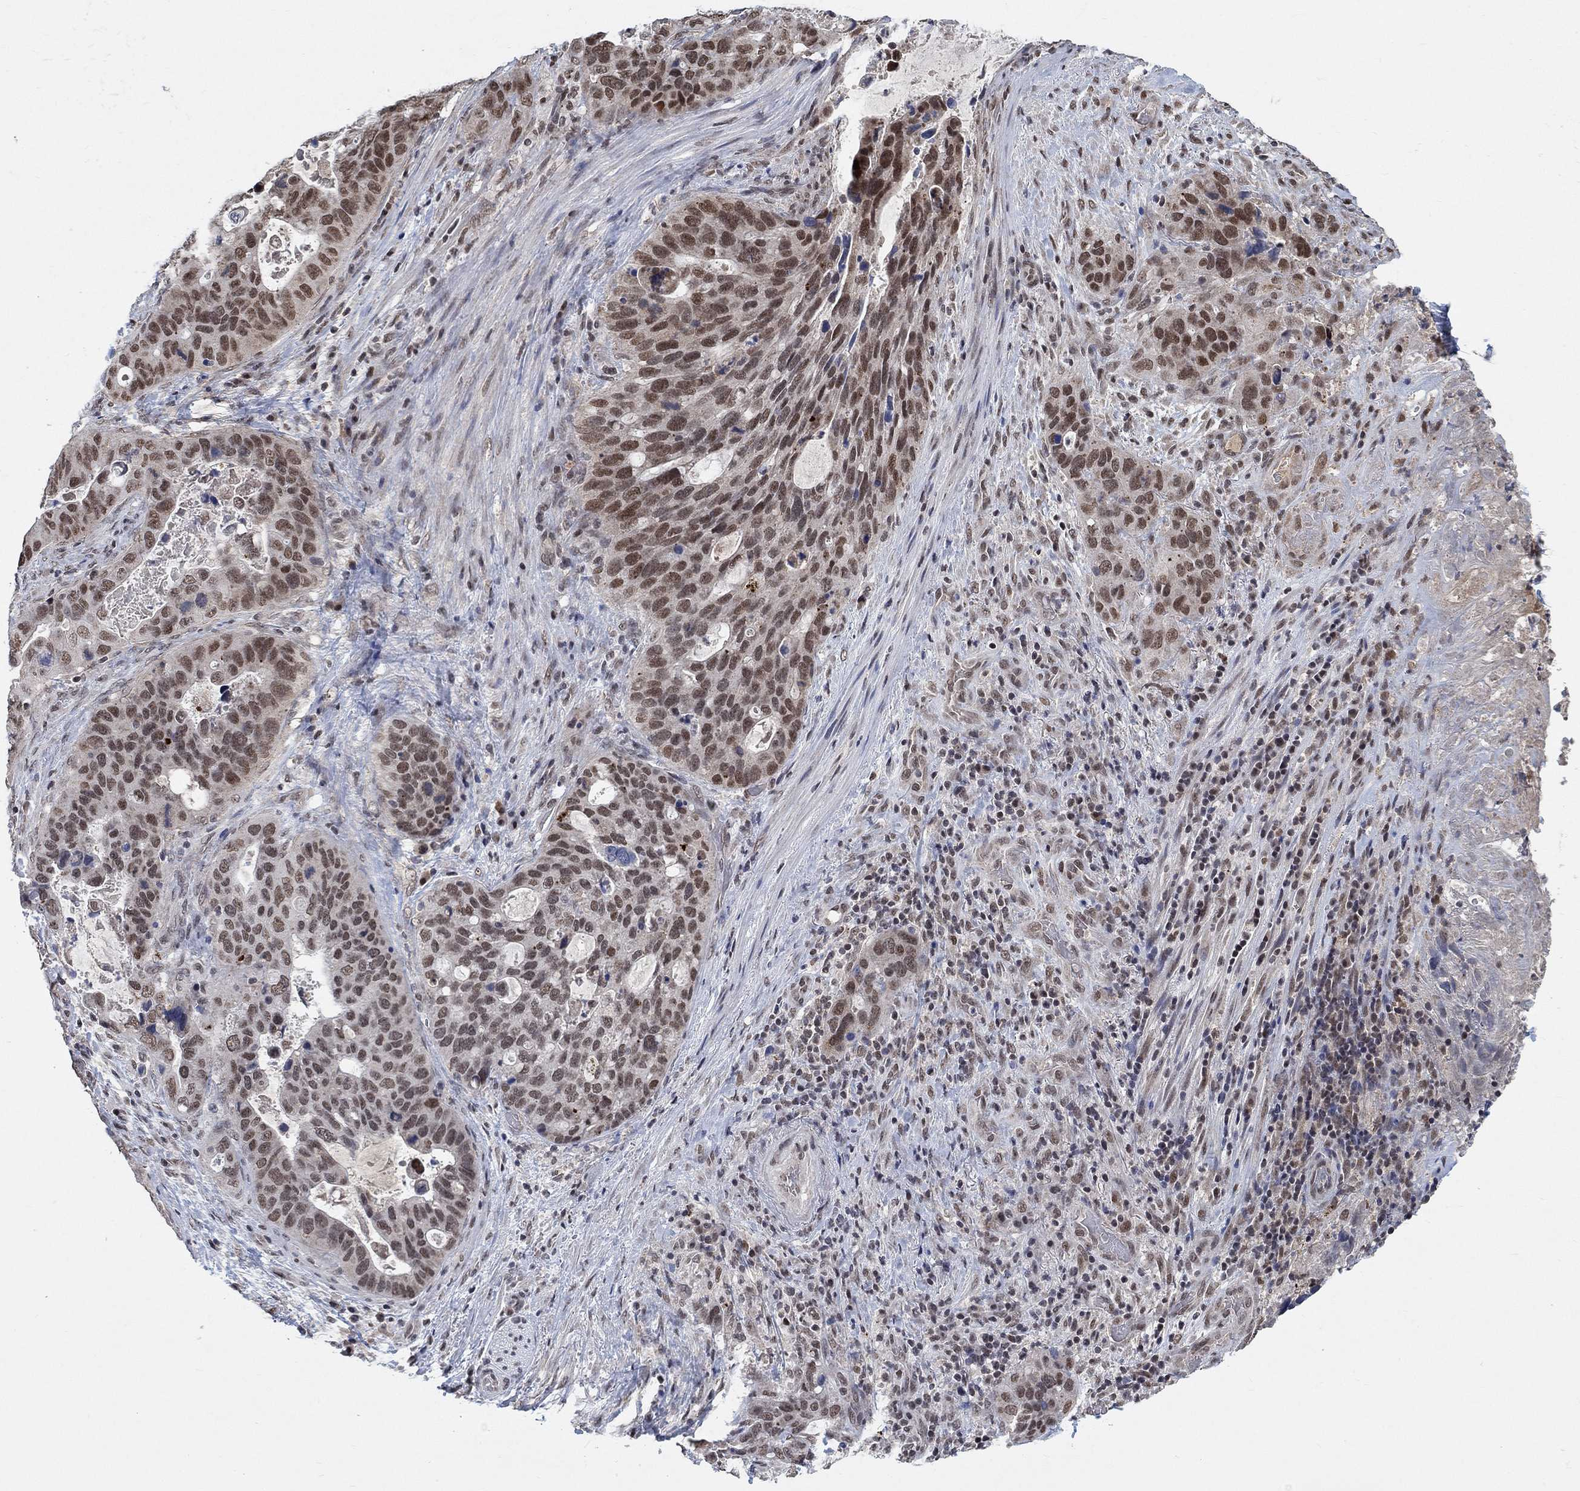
{"staining": {"intensity": "moderate", "quantity": ">75%", "location": "nuclear"}, "tissue": "stomach cancer", "cell_type": "Tumor cells", "image_type": "cancer", "snomed": [{"axis": "morphology", "description": "Adenocarcinoma, NOS"}, {"axis": "topography", "description": "Stomach"}], "caption": "Protein positivity by immunohistochemistry (IHC) demonstrates moderate nuclear expression in approximately >75% of tumor cells in adenocarcinoma (stomach).", "gene": "THAP8", "patient": {"sex": "male", "age": 54}}